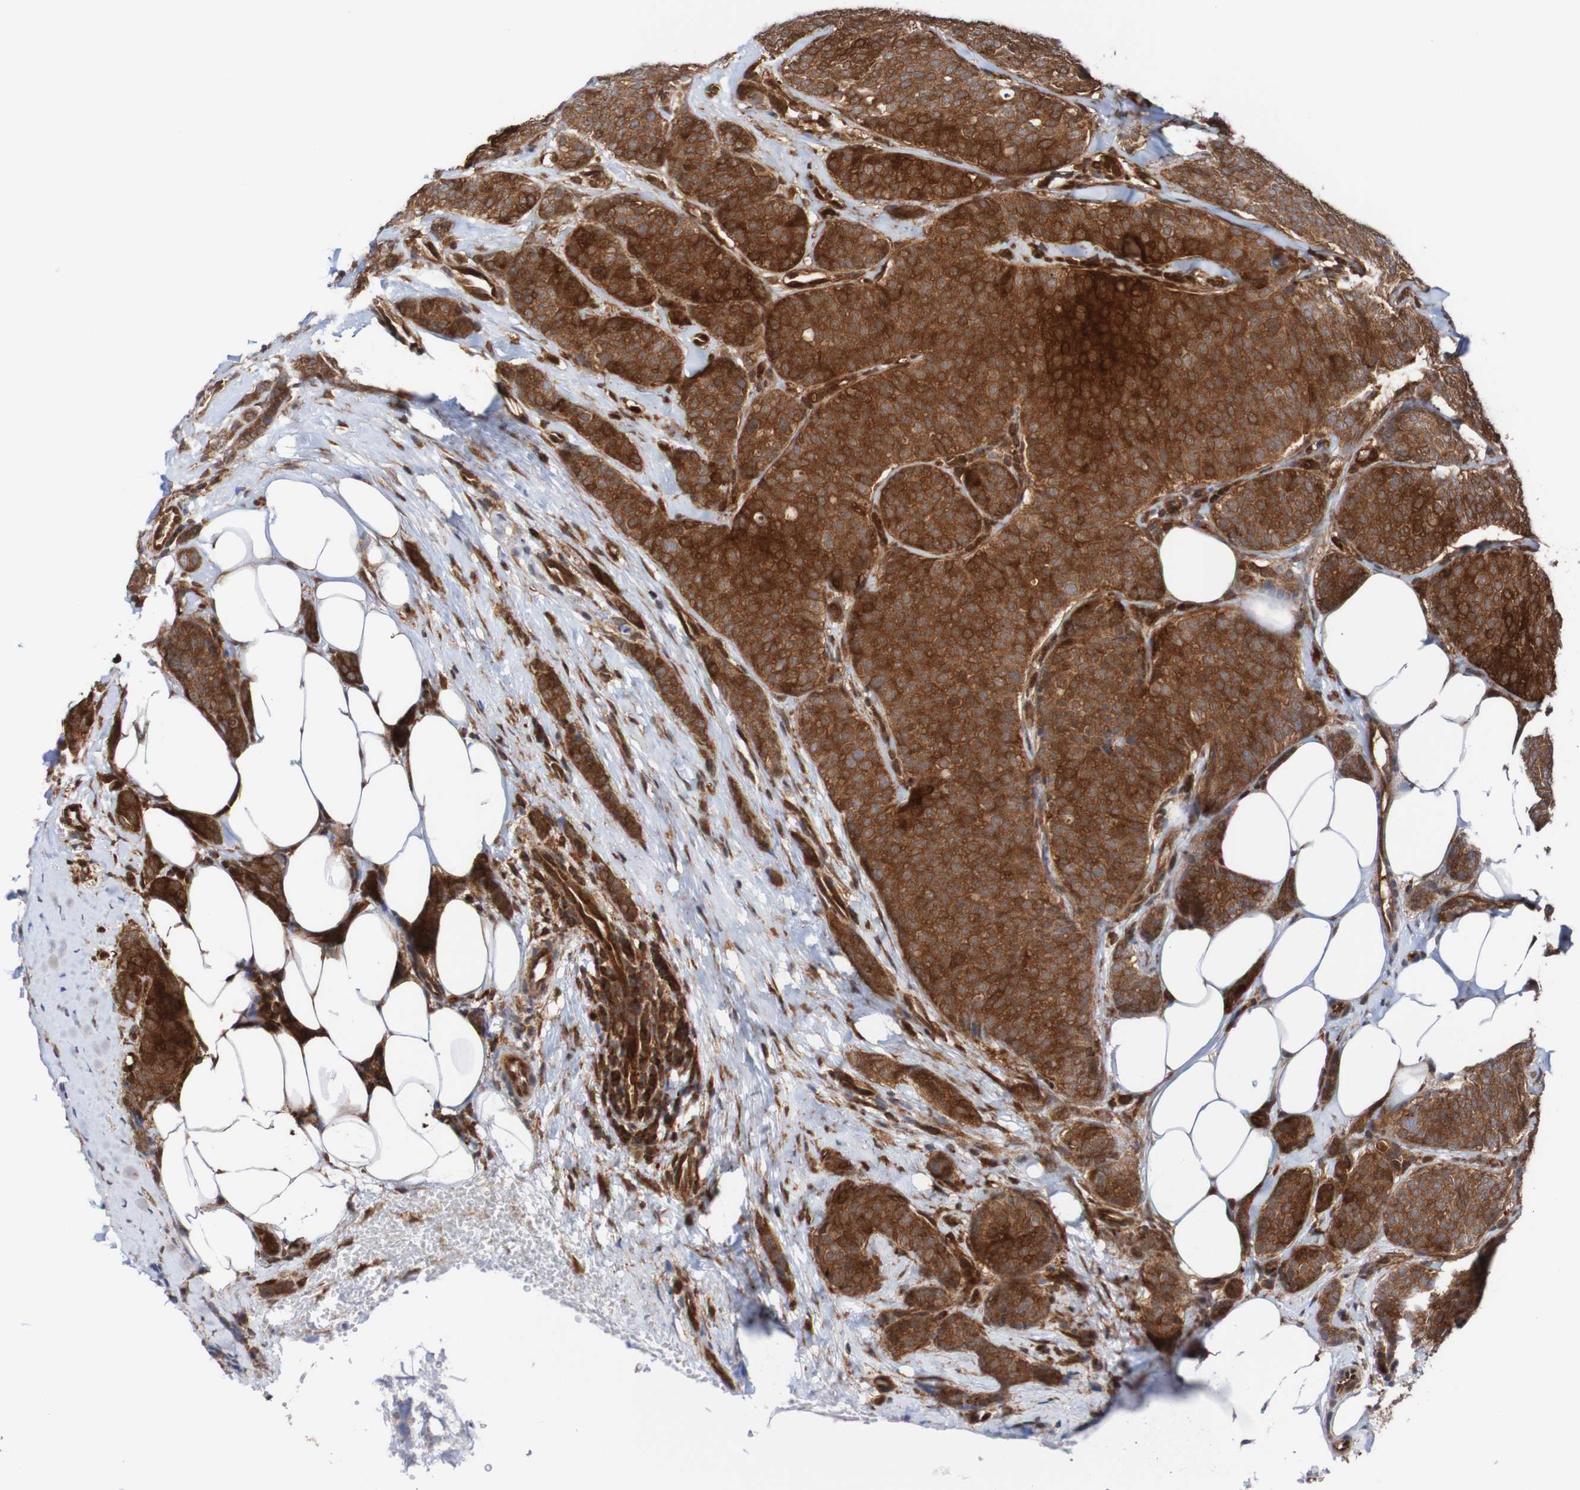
{"staining": {"intensity": "moderate", "quantity": ">75%", "location": "cytoplasmic/membranous"}, "tissue": "breast cancer", "cell_type": "Tumor cells", "image_type": "cancer", "snomed": [{"axis": "morphology", "description": "Lobular carcinoma"}, {"axis": "topography", "description": "Skin"}, {"axis": "topography", "description": "Breast"}], "caption": "Human lobular carcinoma (breast) stained with a brown dye displays moderate cytoplasmic/membranous positive staining in about >75% of tumor cells.", "gene": "RIGI", "patient": {"sex": "female", "age": 46}}